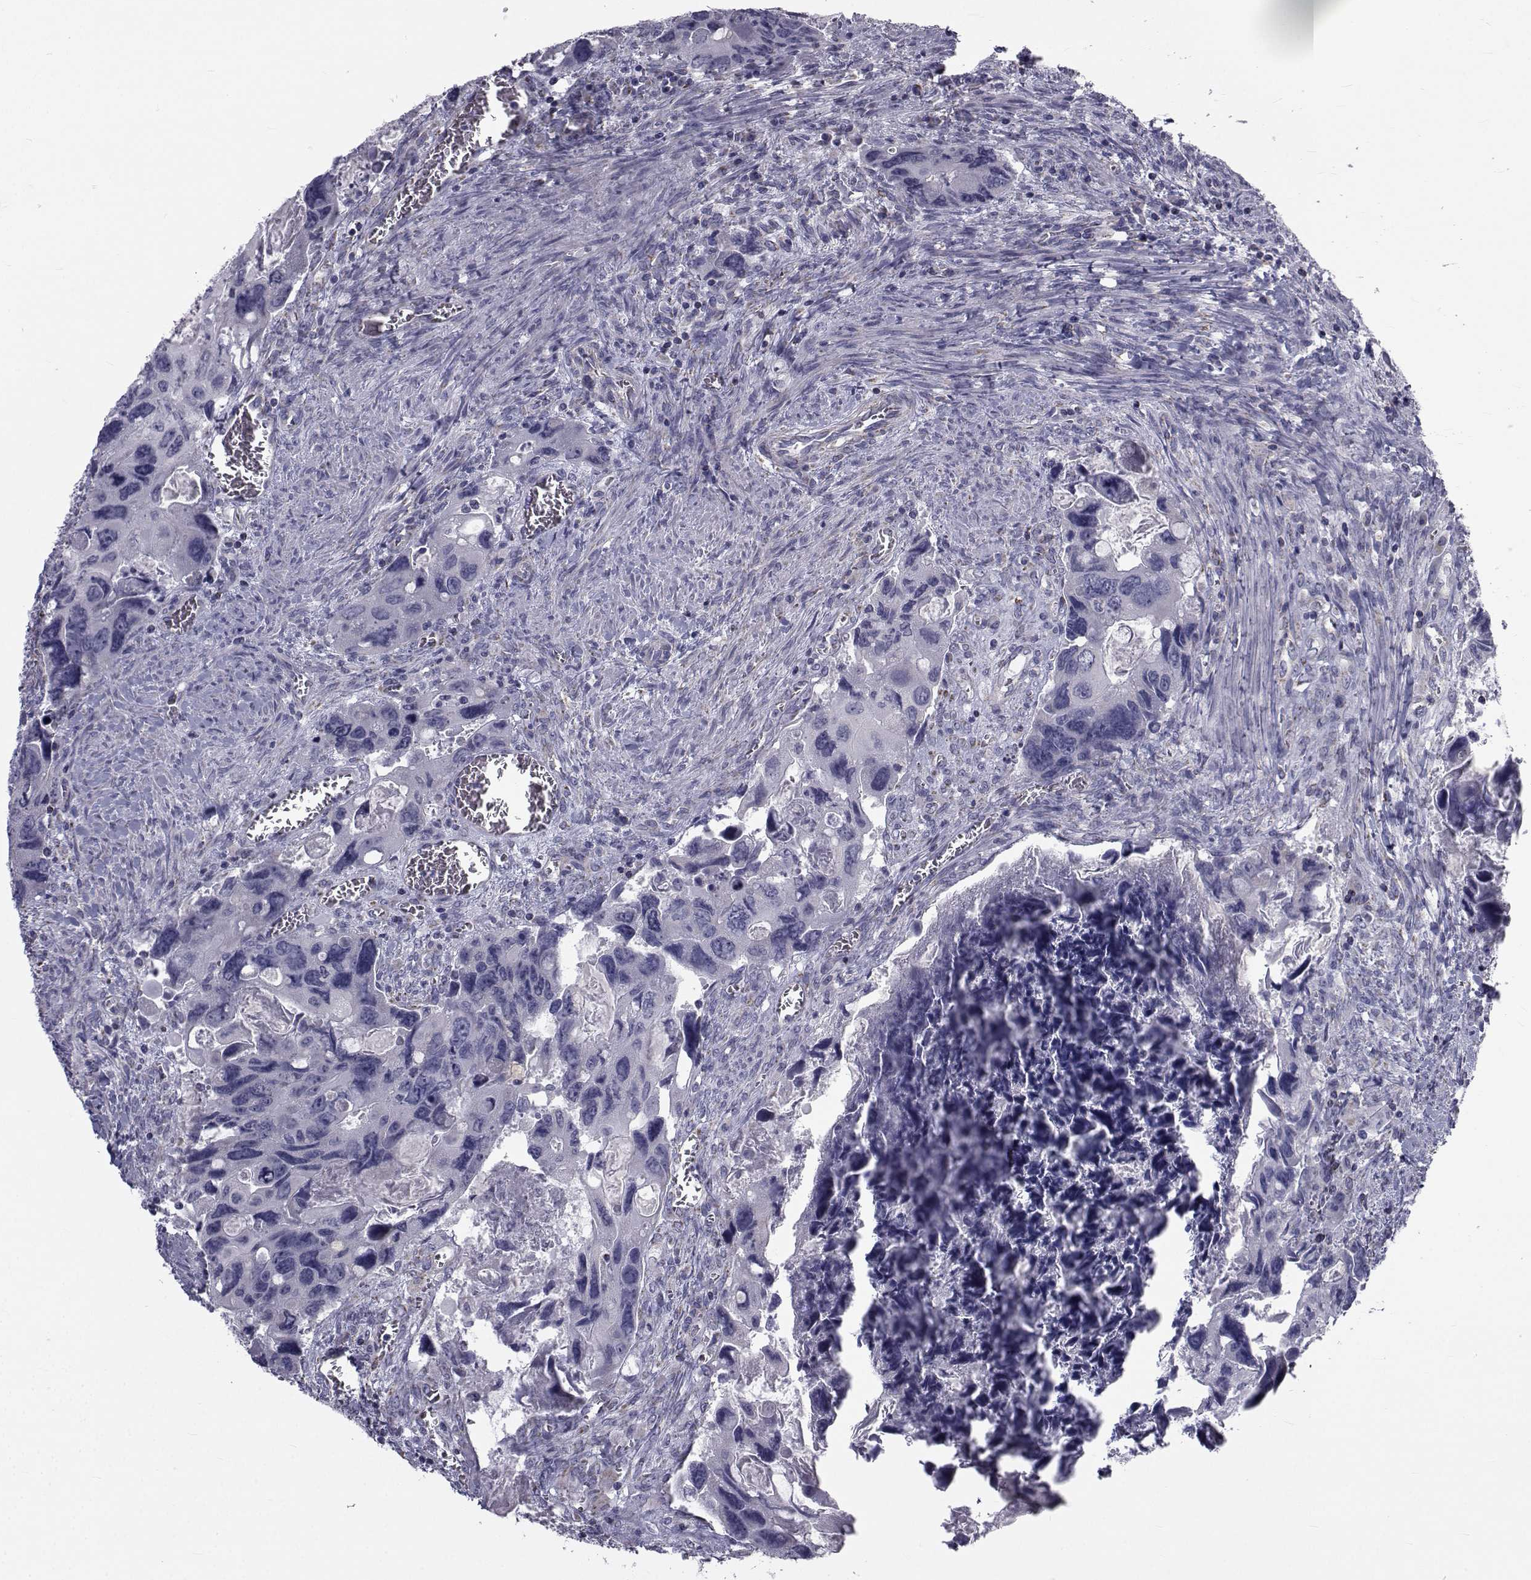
{"staining": {"intensity": "negative", "quantity": "none", "location": "none"}, "tissue": "colorectal cancer", "cell_type": "Tumor cells", "image_type": "cancer", "snomed": [{"axis": "morphology", "description": "Adenocarcinoma, NOS"}, {"axis": "topography", "description": "Rectum"}], "caption": "DAB immunohistochemical staining of human colorectal adenocarcinoma exhibits no significant staining in tumor cells. The staining is performed using DAB (3,3'-diaminobenzidine) brown chromogen with nuclei counter-stained in using hematoxylin.", "gene": "FDXR", "patient": {"sex": "male", "age": 62}}